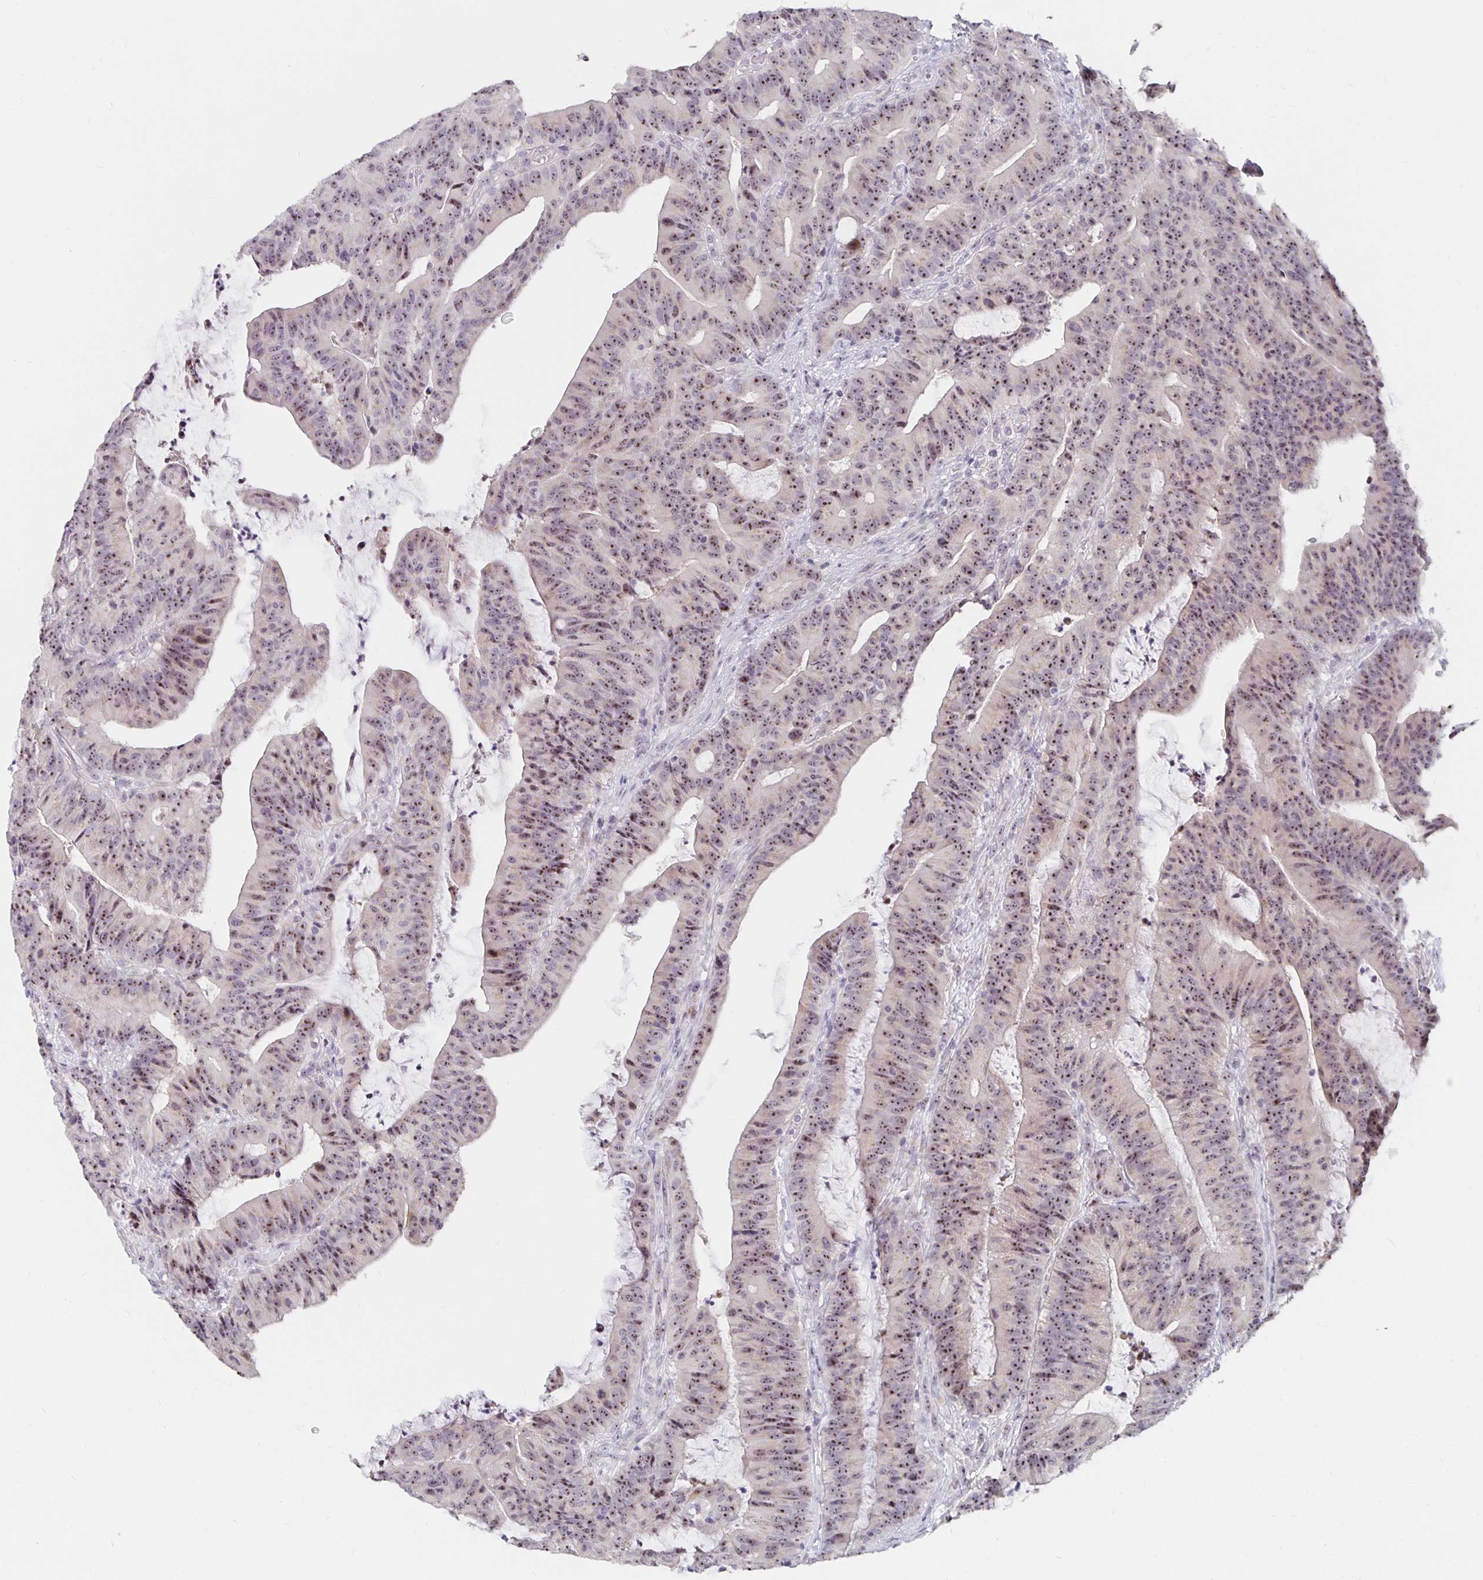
{"staining": {"intensity": "moderate", "quantity": ">75%", "location": "nuclear"}, "tissue": "colorectal cancer", "cell_type": "Tumor cells", "image_type": "cancer", "snomed": [{"axis": "morphology", "description": "Adenocarcinoma, NOS"}, {"axis": "topography", "description": "Colon"}], "caption": "Adenocarcinoma (colorectal) stained with DAB immunohistochemistry (IHC) demonstrates medium levels of moderate nuclear staining in about >75% of tumor cells.", "gene": "NUP85", "patient": {"sex": "female", "age": 78}}